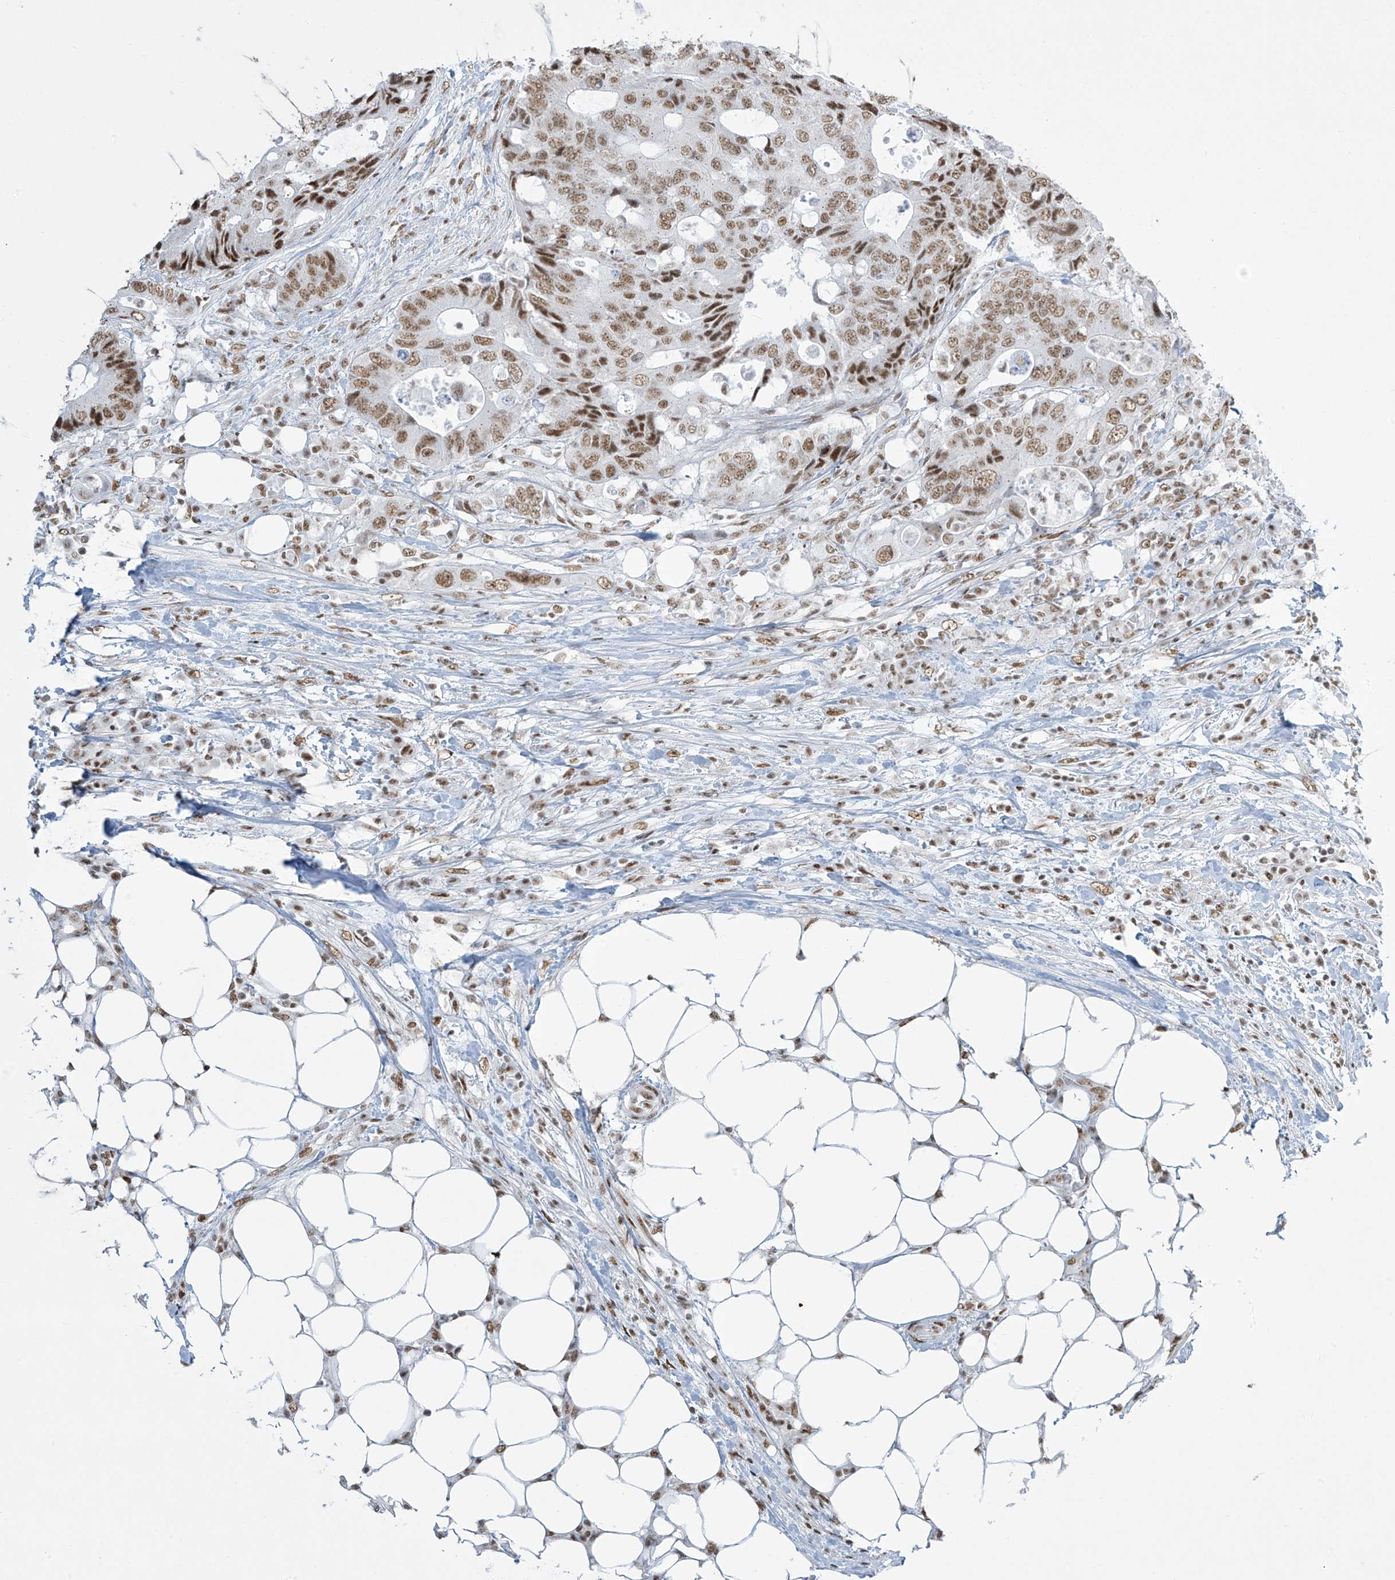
{"staining": {"intensity": "moderate", "quantity": ">75%", "location": "nuclear"}, "tissue": "colorectal cancer", "cell_type": "Tumor cells", "image_type": "cancer", "snomed": [{"axis": "morphology", "description": "Adenocarcinoma, NOS"}, {"axis": "topography", "description": "Colon"}], "caption": "The image exhibits staining of colorectal cancer, revealing moderate nuclear protein expression (brown color) within tumor cells.", "gene": "MS4A6A", "patient": {"sex": "male", "age": 71}}